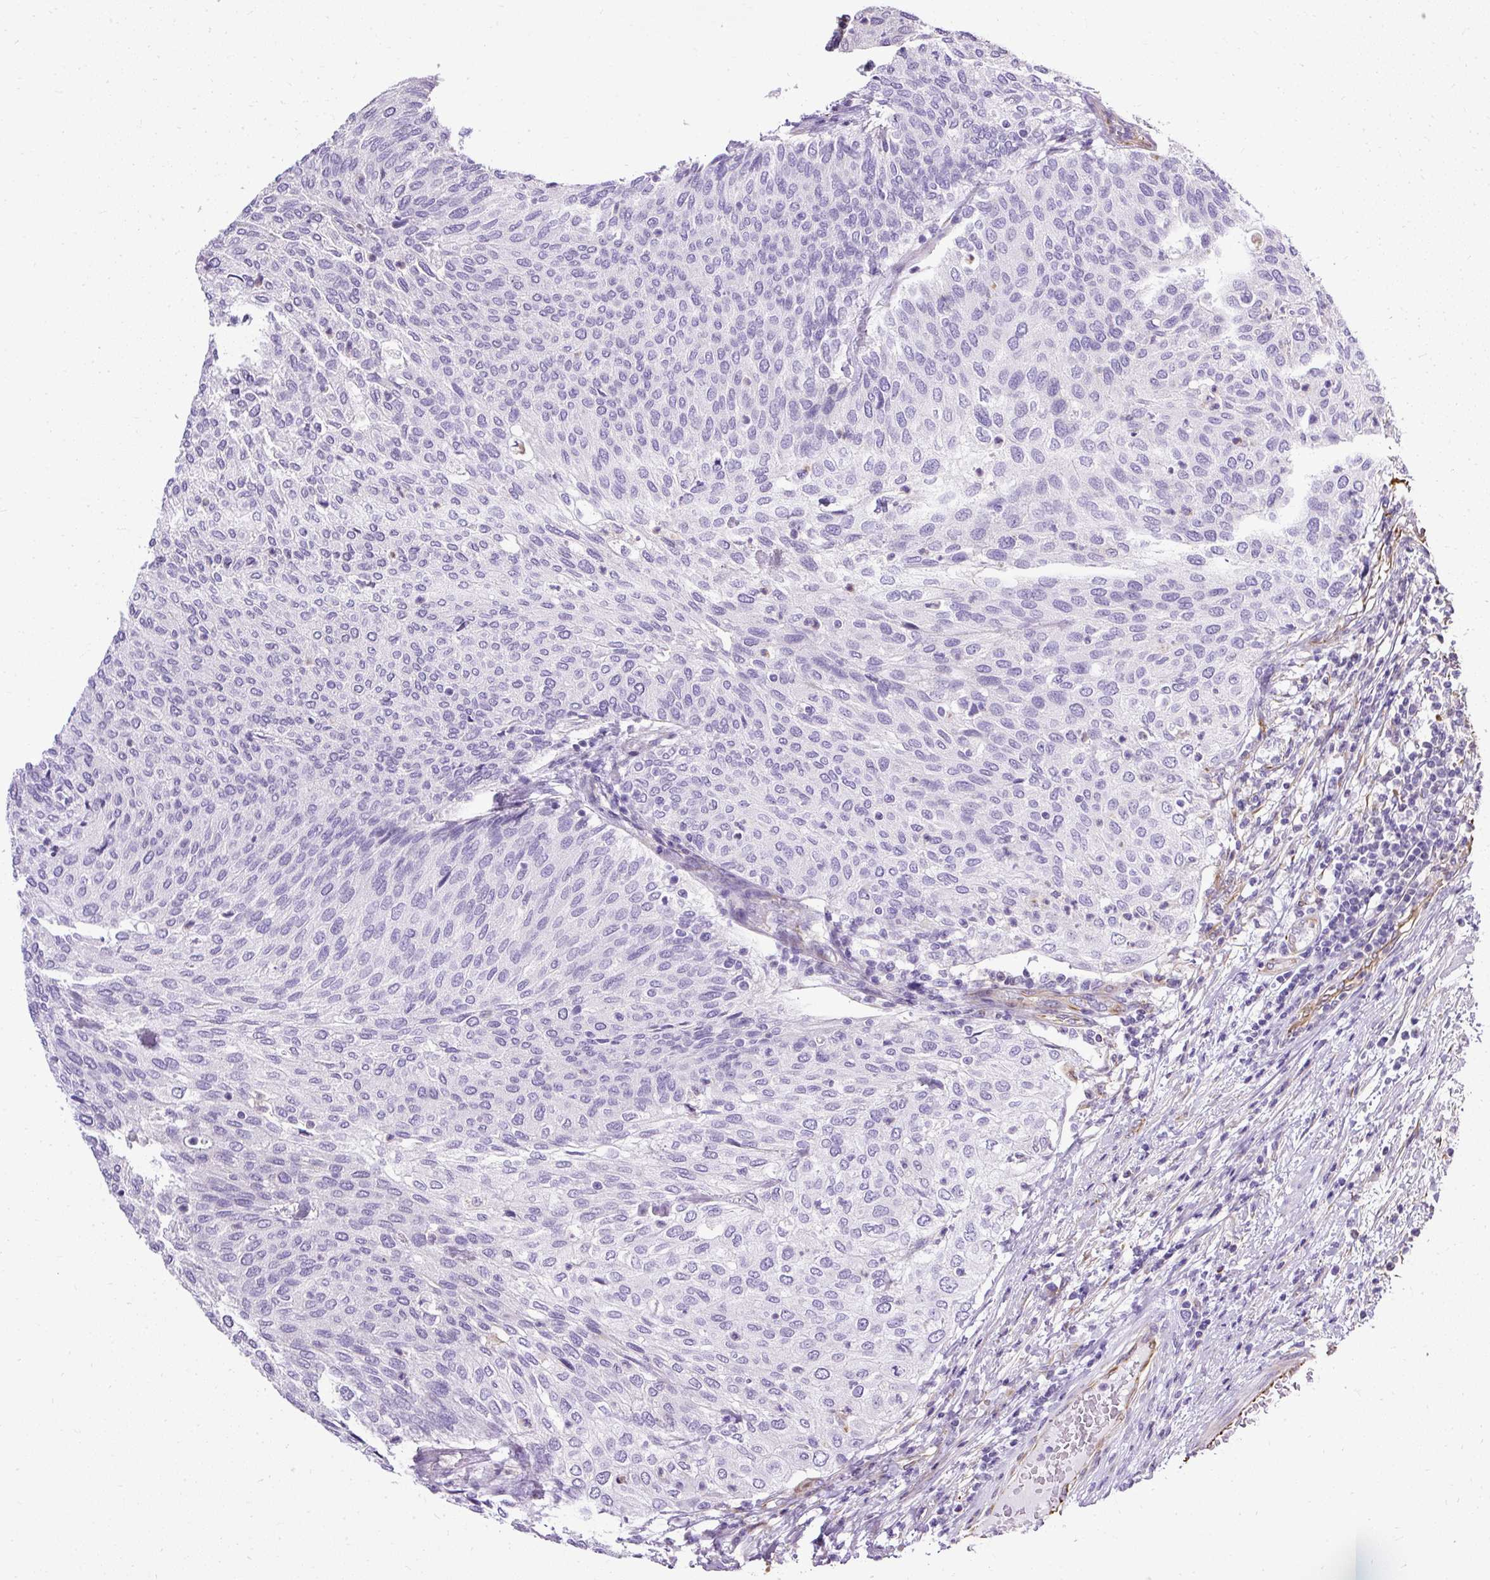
{"staining": {"intensity": "negative", "quantity": "none", "location": "none"}, "tissue": "urothelial cancer", "cell_type": "Tumor cells", "image_type": "cancer", "snomed": [{"axis": "morphology", "description": "Urothelial carcinoma, Low grade"}, {"axis": "topography", "description": "Urinary bladder"}], "caption": "This is an immunohistochemistry (IHC) image of urothelial cancer. There is no staining in tumor cells.", "gene": "PLS1", "patient": {"sex": "female", "age": 79}}